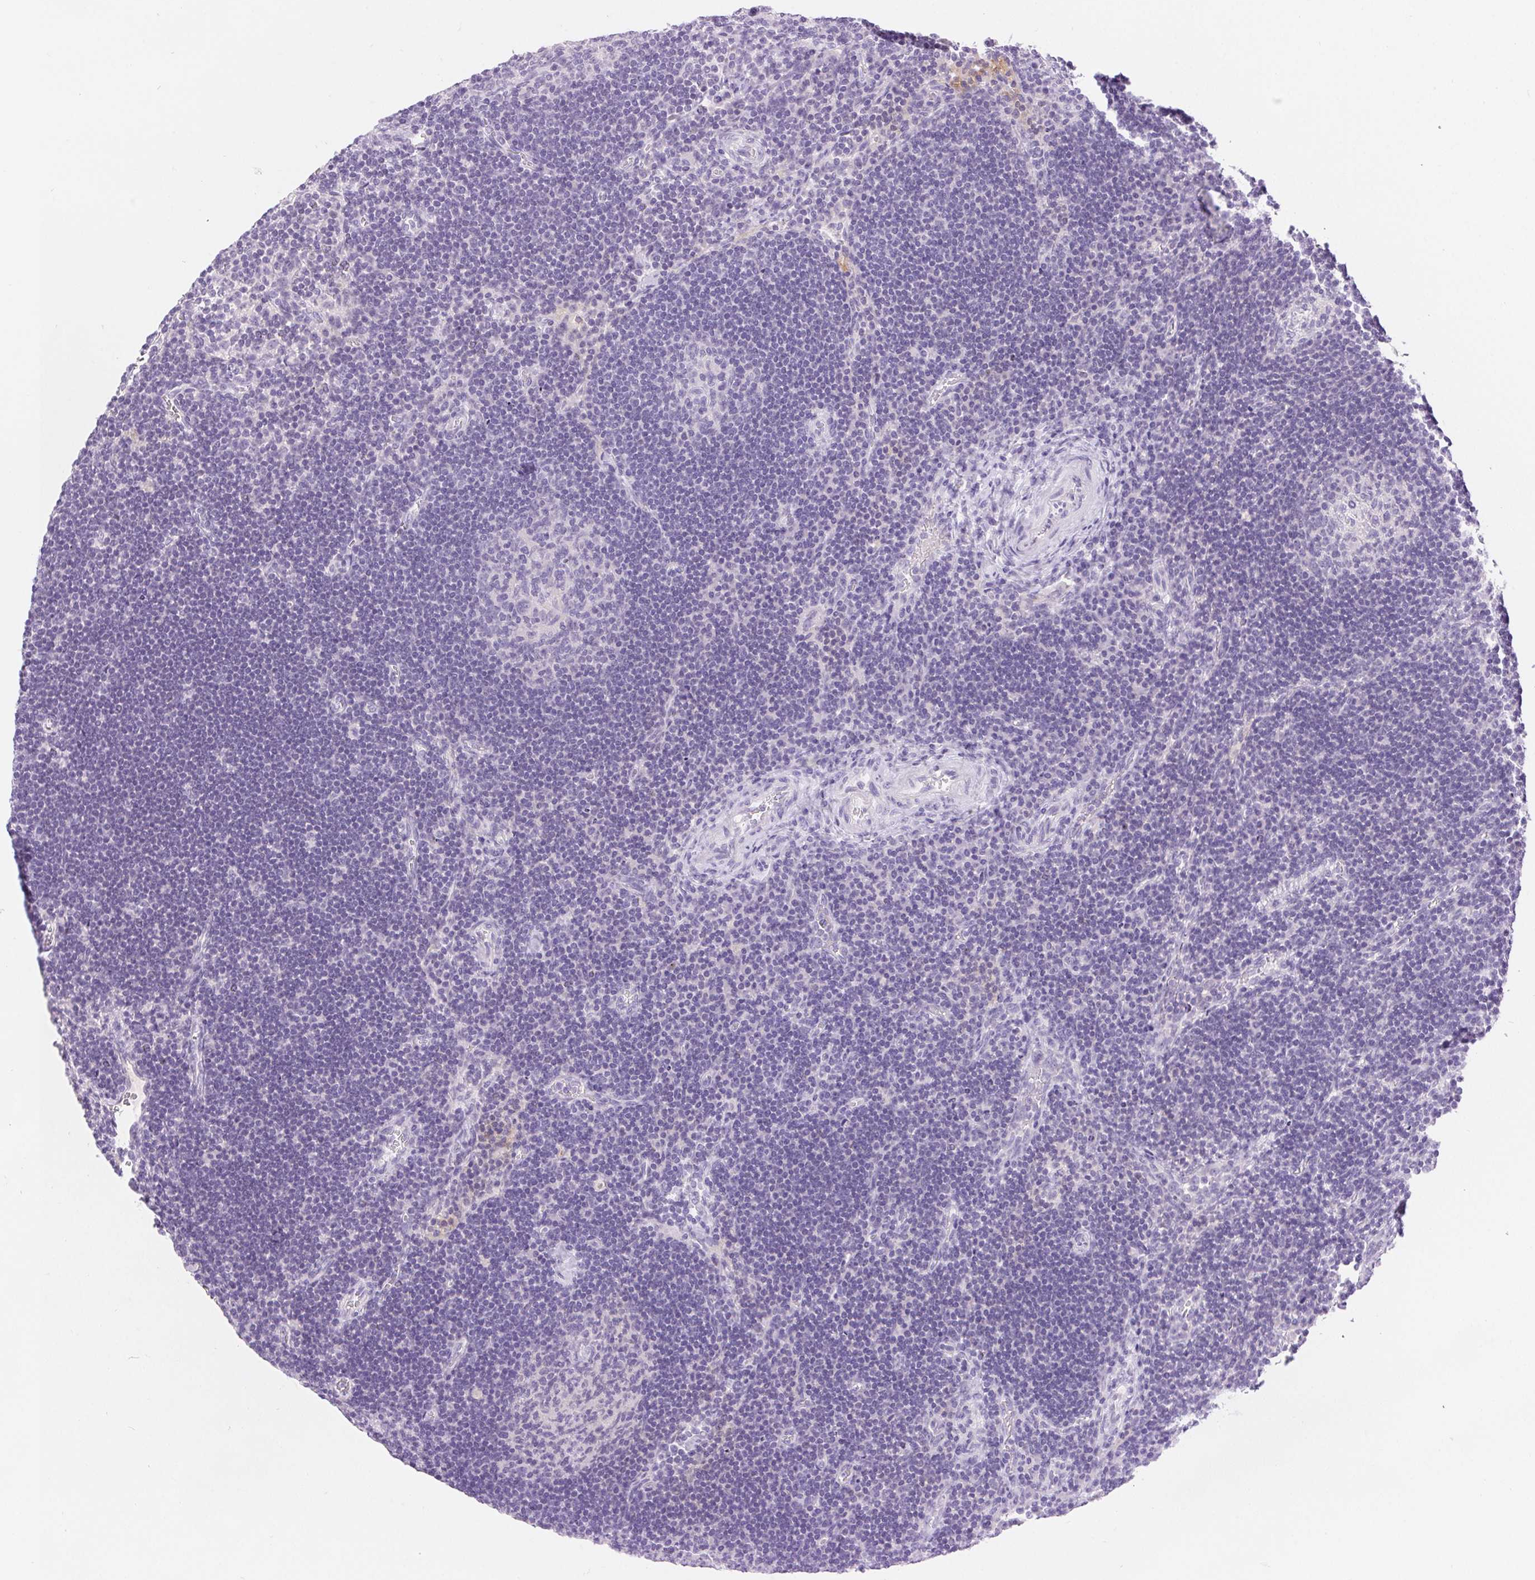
{"staining": {"intensity": "negative", "quantity": "none", "location": "none"}, "tissue": "lymph node", "cell_type": "Germinal center cells", "image_type": "normal", "snomed": [{"axis": "morphology", "description": "Normal tissue, NOS"}, {"axis": "topography", "description": "Lymph node"}], "caption": "Immunohistochemistry photomicrograph of unremarkable lymph node: human lymph node stained with DAB displays no significant protein staining in germinal center cells.", "gene": "CLDN16", "patient": {"sex": "male", "age": 67}}